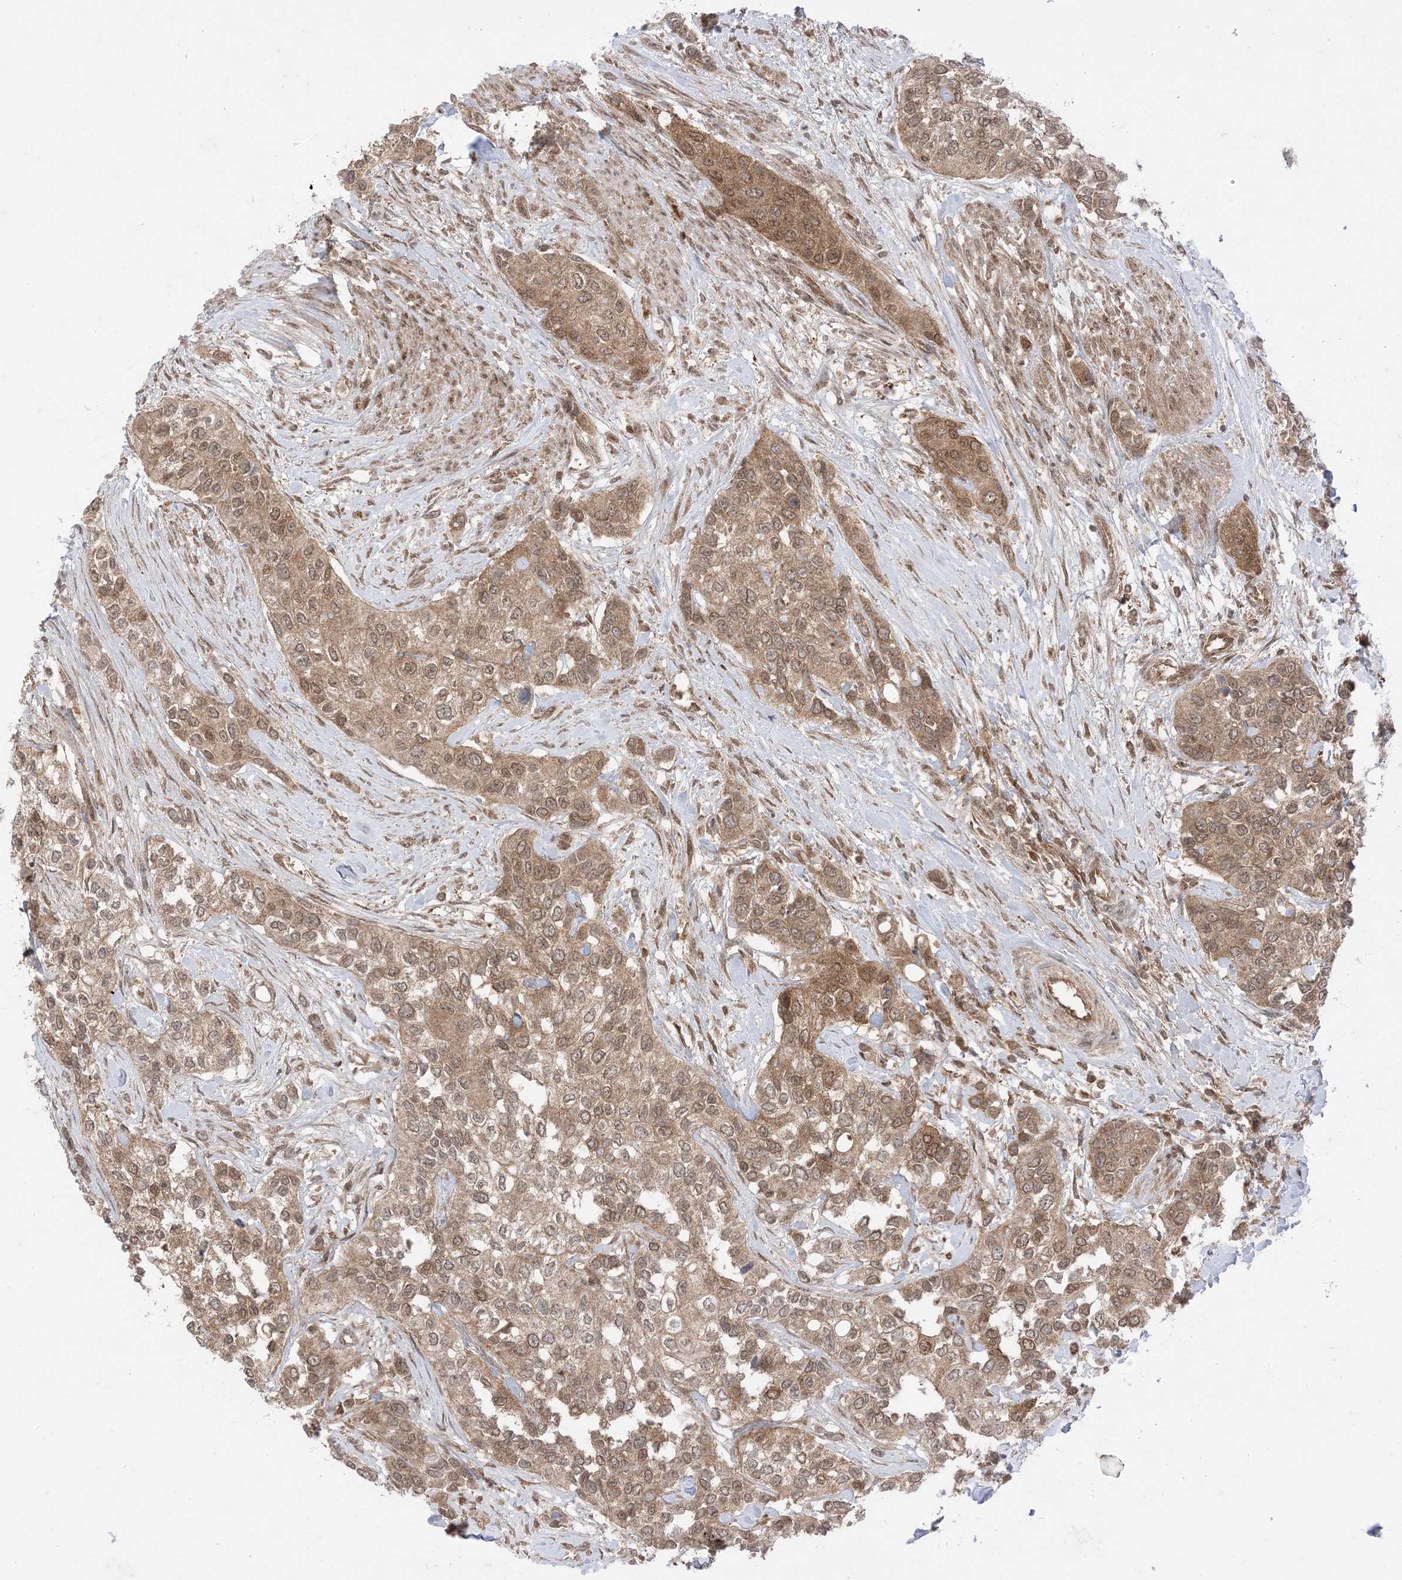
{"staining": {"intensity": "moderate", "quantity": ">75%", "location": "cytoplasmic/membranous,nuclear"}, "tissue": "urothelial cancer", "cell_type": "Tumor cells", "image_type": "cancer", "snomed": [{"axis": "morphology", "description": "Normal tissue, NOS"}, {"axis": "morphology", "description": "Urothelial carcinoma, High grade"}, {"axis": "topography", "description": "Vascular tissue"}, {"axis": "topography", "description": "Urinary bladder"}], "caption": "About >75% of tumor cells in human urothelial cancer exhibit moderate cytoplasmic/membranous and nuclear protein staining as visualized by brown immunohistochemical staining.", "gene": "PTPA", "patient": {"sex": "female", "age": 56}}